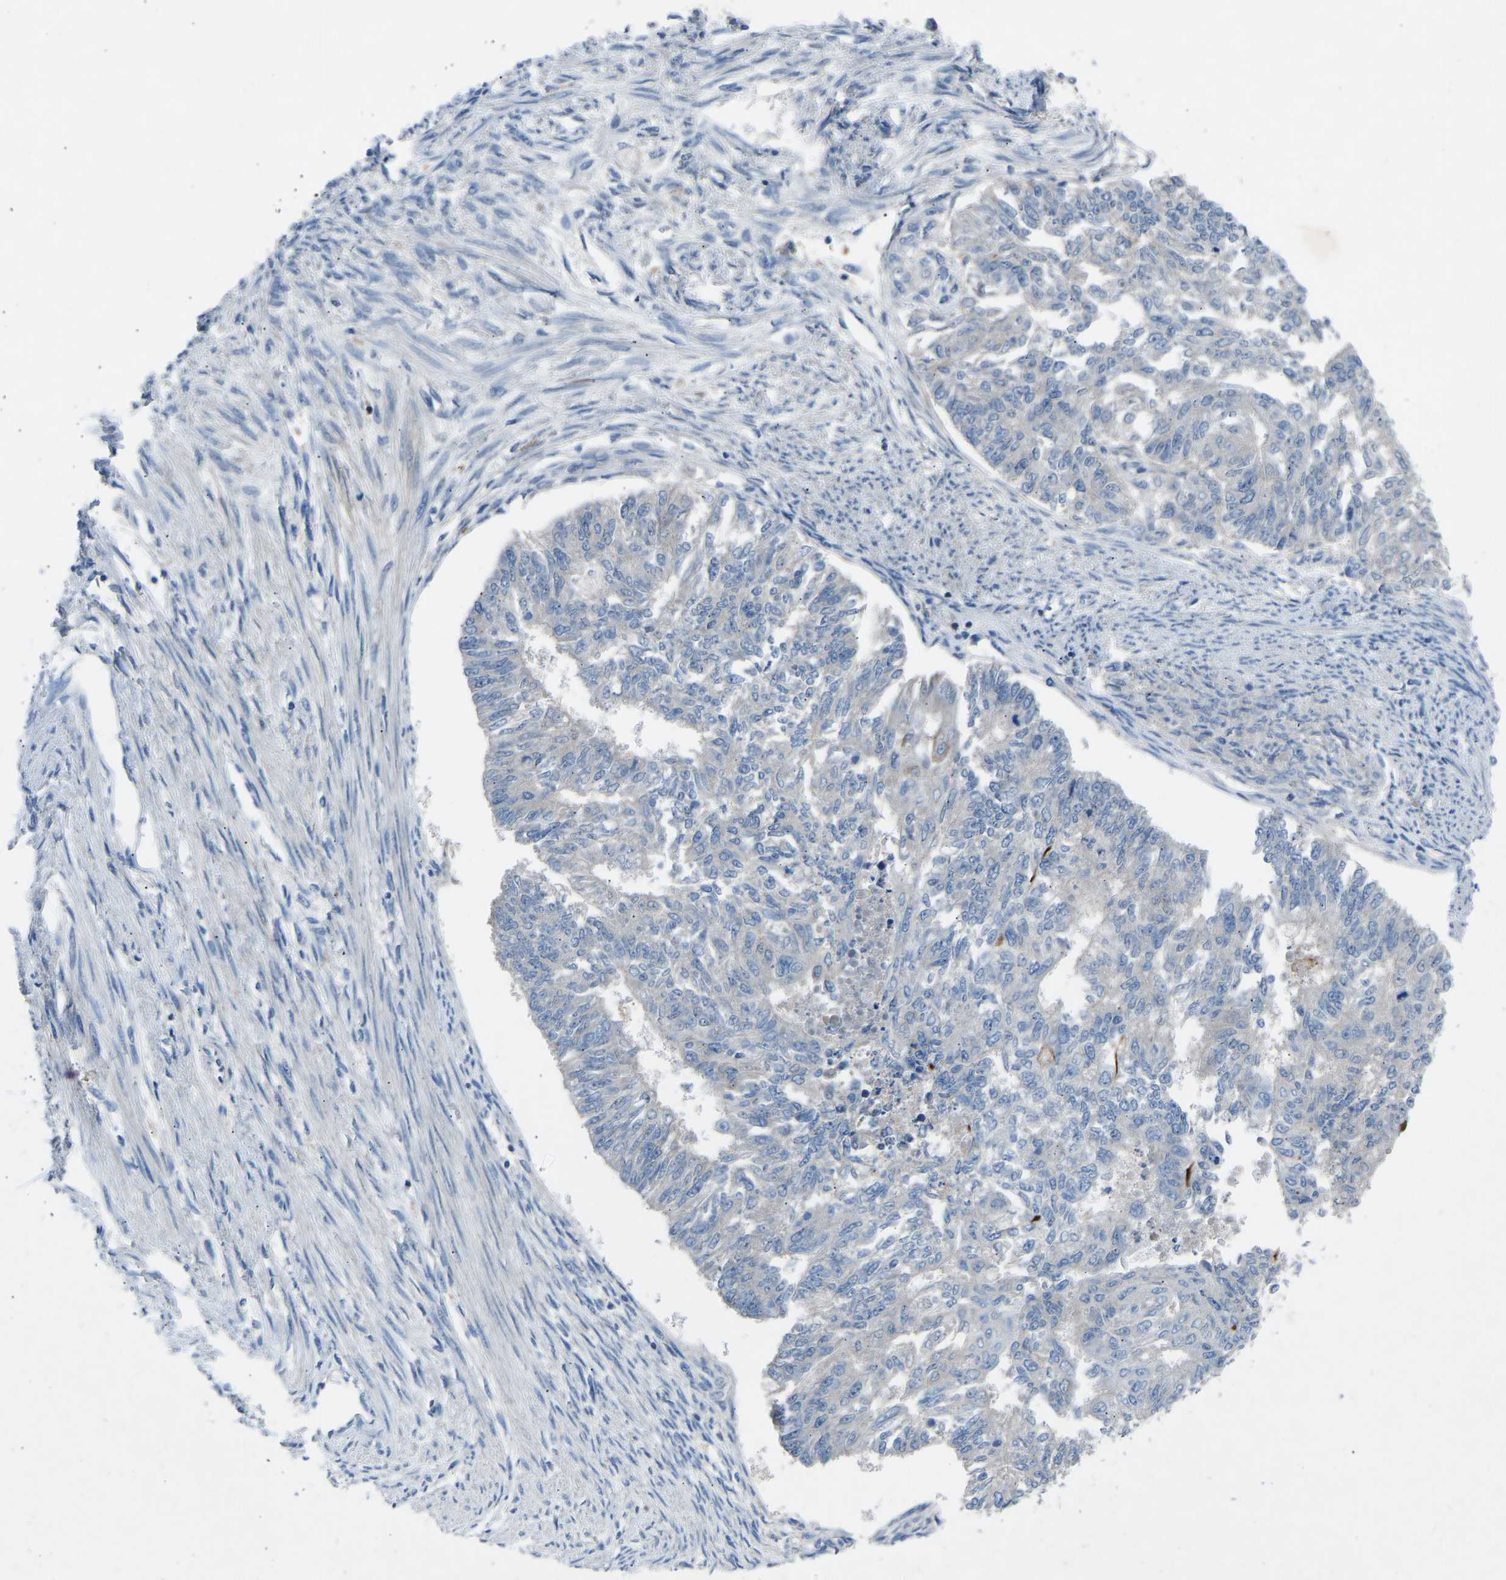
{"staining": {"intensity": "negative", "quantity": "none", "location": "none"}, "tissue": "endometrial cancer", "cell_type": "Tumor cells", "image_type": "cancer", "snomed": [{"axis": "morphology", "description": "Adenocarcinoma, NOS"}, {"axis": "topography", "description": "Endometrium"}], "caption": "IHC image of neoplastic tissue: human endometrial cancer (adenocarcinoma) stained with DAB reveals no significant protein positivity in tumor cells. (Stains: DAB immunohistochemistry with hematoxylin counter stain, Microscopy: brightfield microscopy at high magnification).", "gene": "GRK6", "patient": {"sex": "female", "age": 32}}